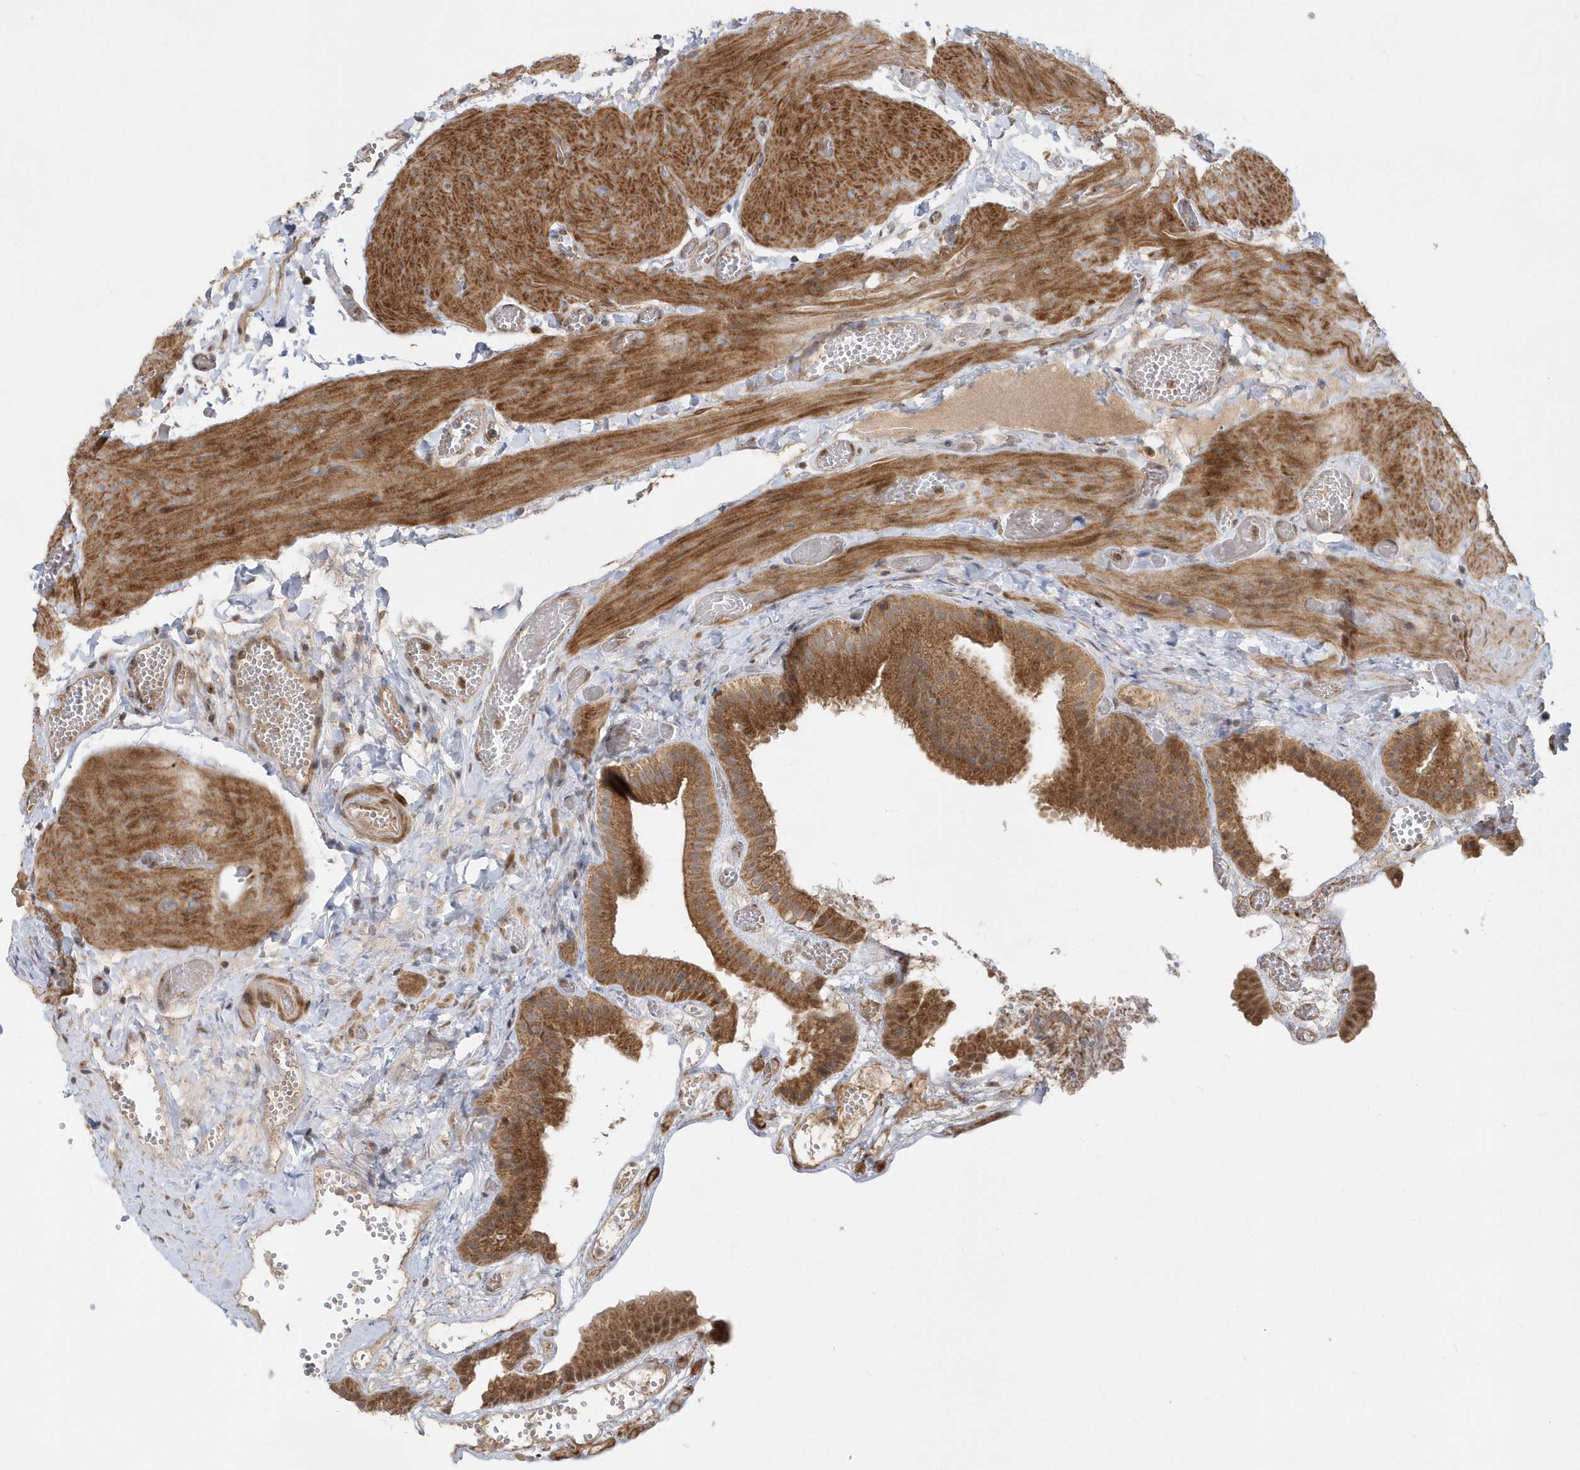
{"staining": {"intensity": "strong", "quantity": ">75%", "location": "cytoplasmic/membranous,nuclear"}, "tissue": "gallbladder", "cell_type": "Glandular cells", "image_type": "normal", "snomed": [{"axis": "morphology", "description": "Normal tissue, NOS"}, {"axis": "topography", "description": "Gallbladder"}], "caption": "This micrograph reveals normal gallbladder stained with immunohistochemistry (IHC) to label a protein in brown. The cytoplasmic/membranous,nuclear of glandular cells show strong positivity for the protein. Nuclei are counter-stained blue.", "gene": "MXI1", "patient": {"sex": "female", "age": 64}}